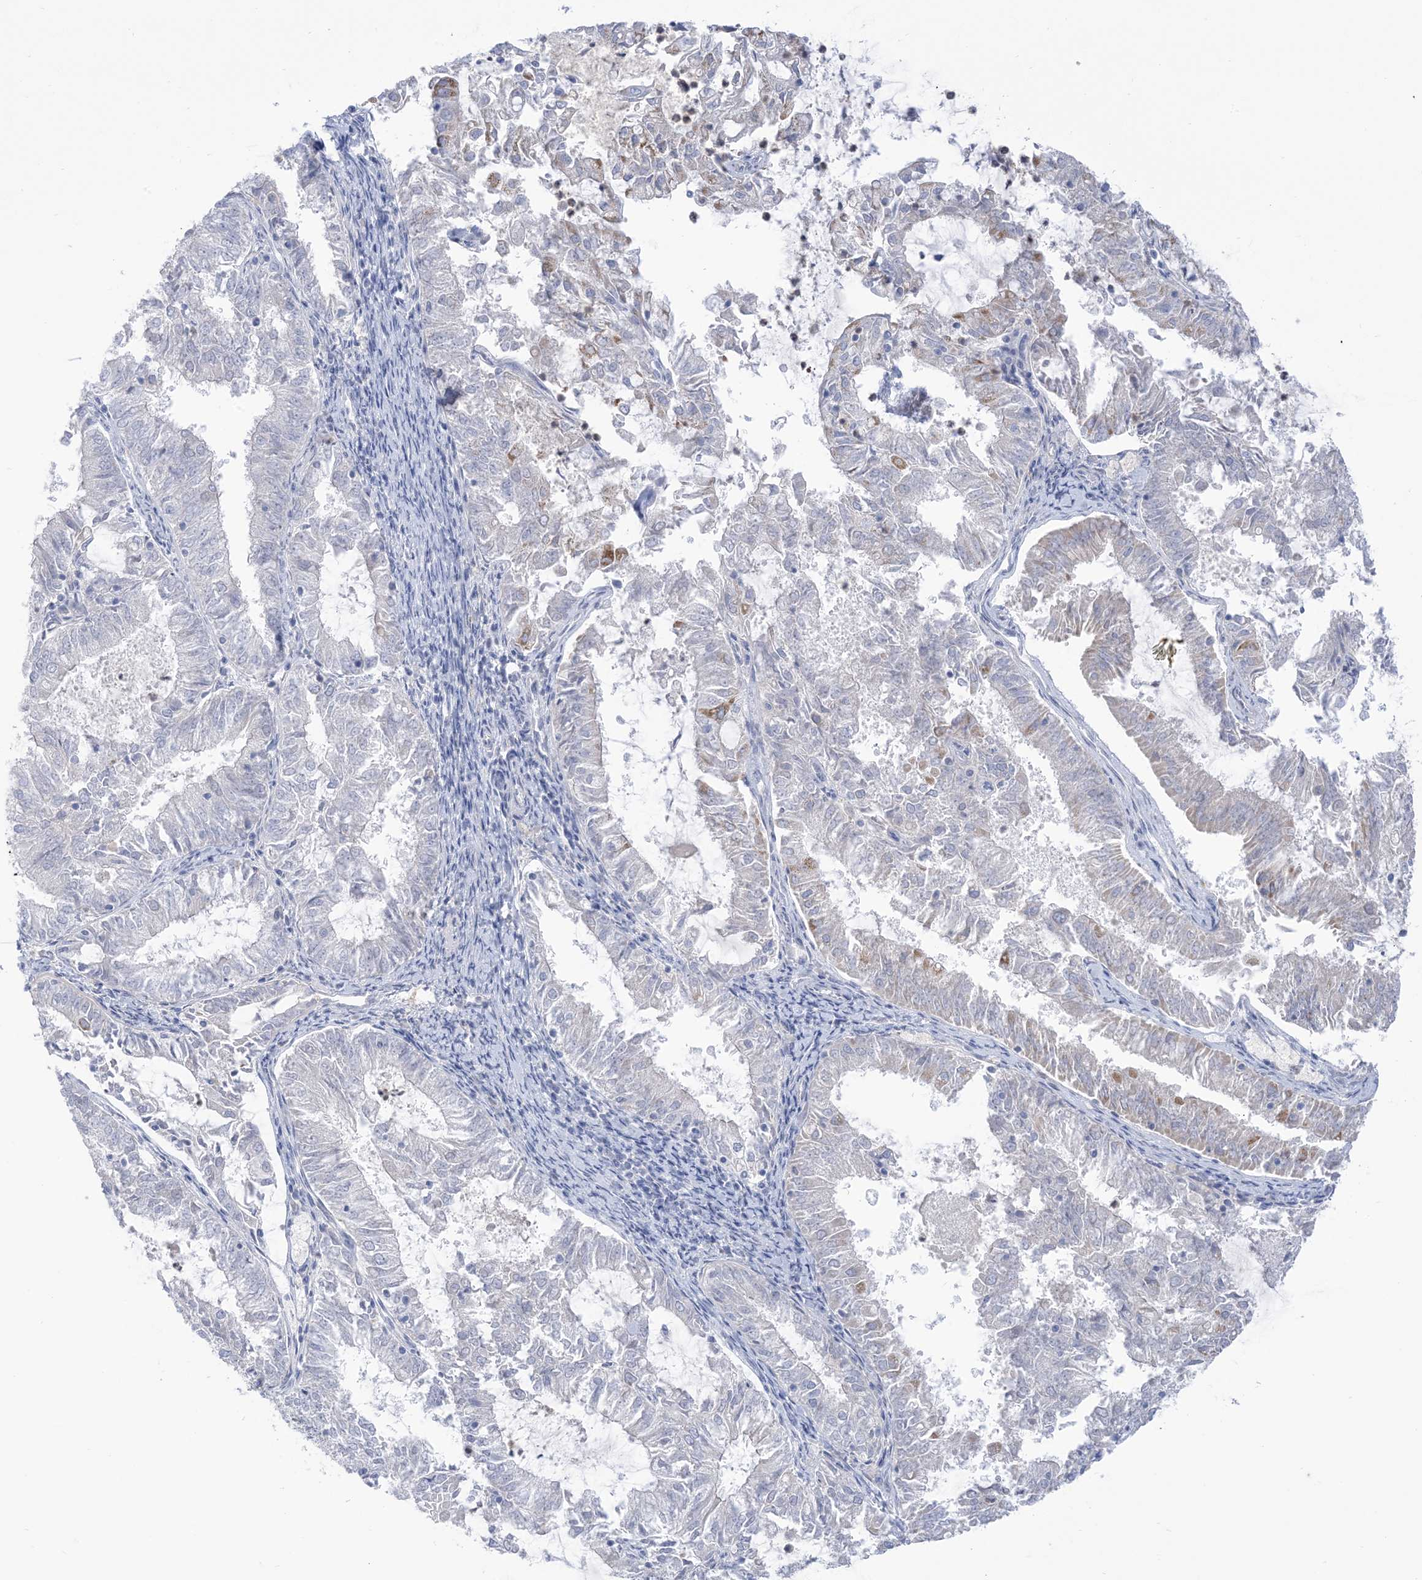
{"staining": {"intensity": "weak", "quantity": "<25%", "location": "cytoplasmic/membranous"}, "tissue": "endometrial cancer", "cell_type": "Tumor cells", "image_type": "cancer", "snomed": [{"axis": "morphology", "description": "Adenocarcinoma, NOS"}, {"axis": "topography", "description": "Endometrium"}], "caption": "IHC image of human endometrial cancer stained for a protein (brown), which reveals no expression in tumor cells. The staining is performed using DAB brown chromogen with nuclei counter-stained in using hematoxylin.", "gene": "MTHFD2L", "patient": {"sex": "female", "age": 57}}